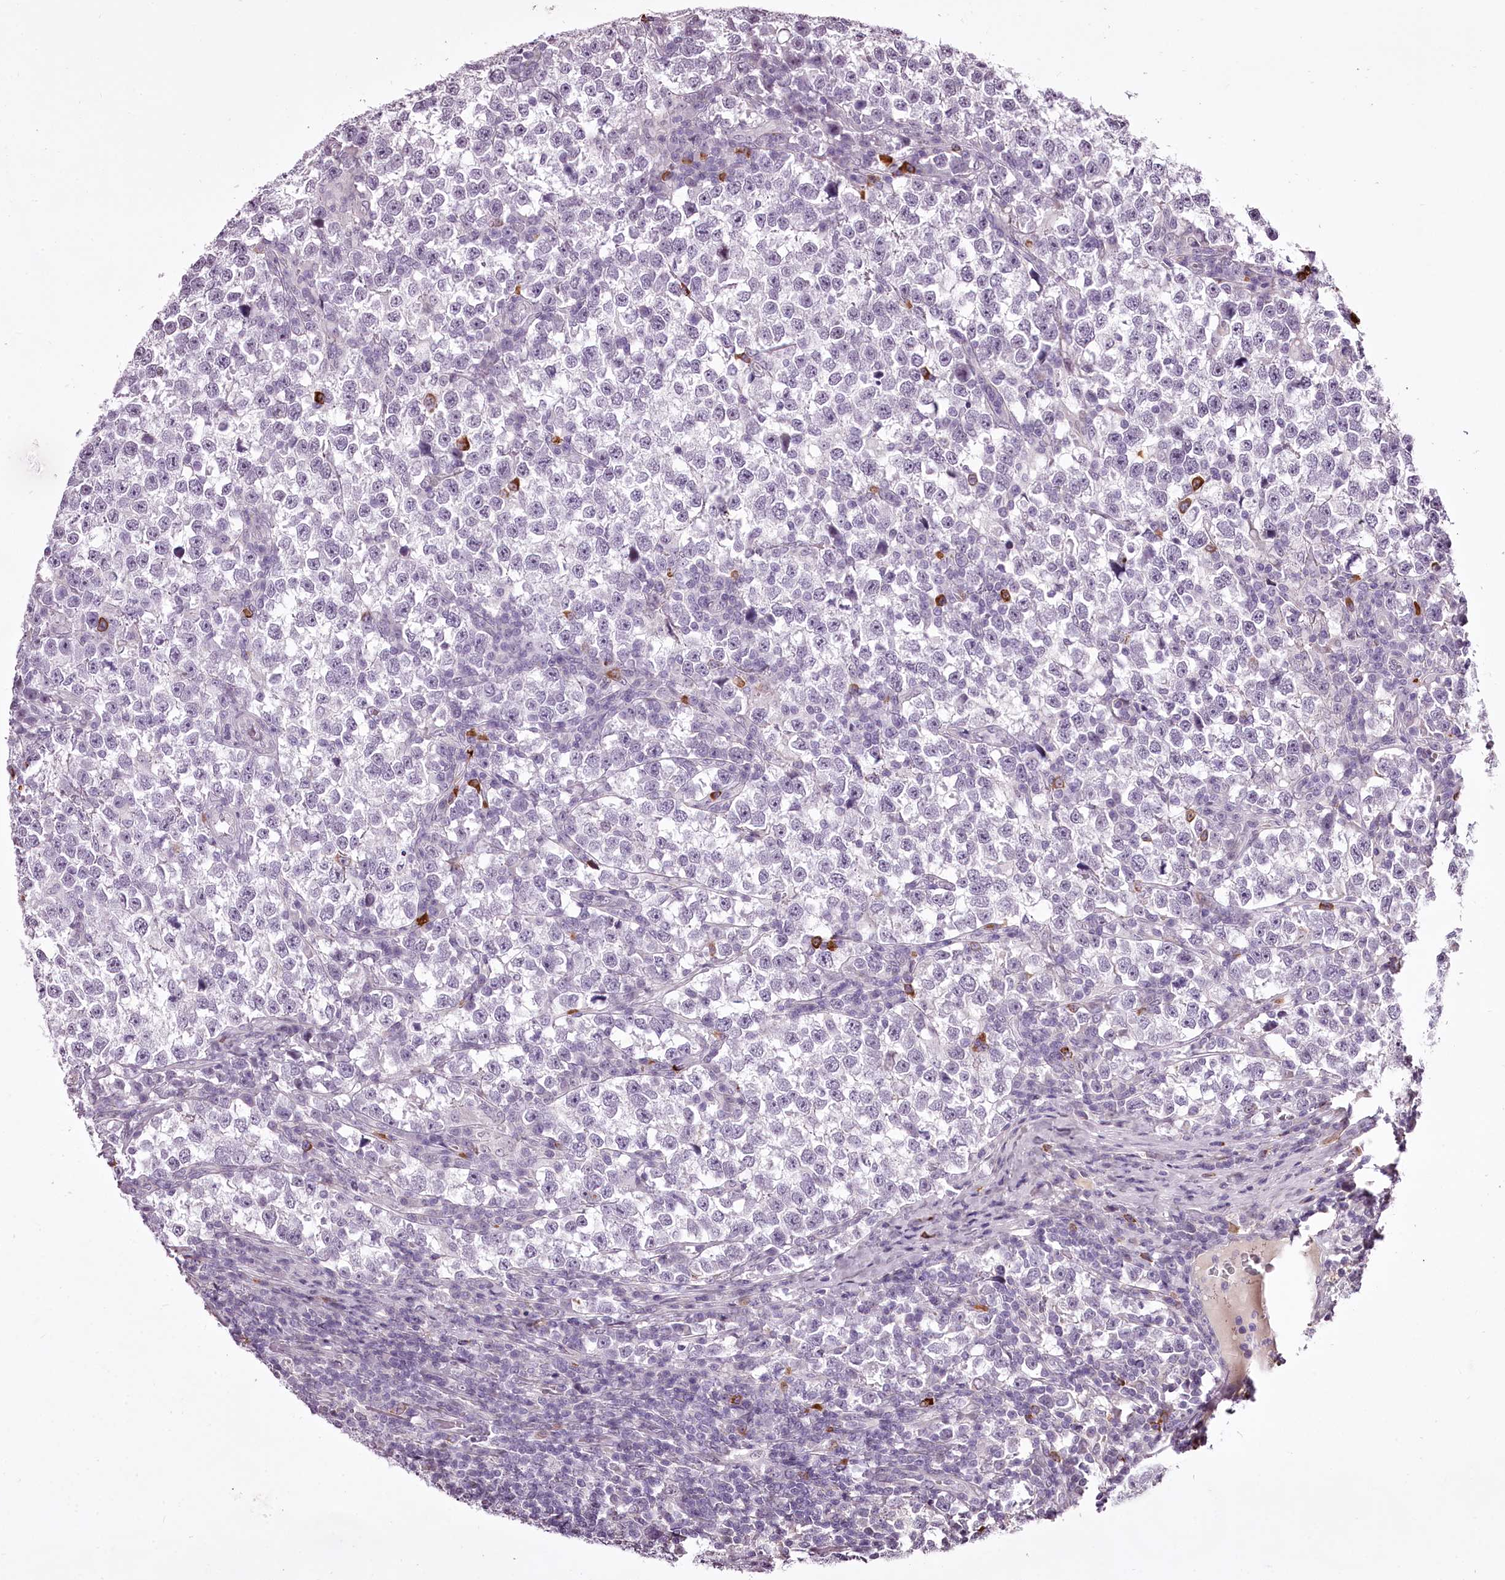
{"staining": {"intensity": "negative", "quantity": "none", "location": "none"}, "tissue": "testis cancer", "cell_type": "Tumor cells", "image_type": "cancer", "snomed": [{"axis": "morphology", "description": "Normal tissue, NOS"}, {"axis": "morphology", "description": "Seminoma, NOS"}, {"axis": "topography", "description": "Testis"}], "caption": "This is a histopathology image of immunohistochemistry staining of testis cancer, which shows no positivity in tumor cells.", "gene": "C1orf56", "patient": {"sex": "male", "age": 43}}